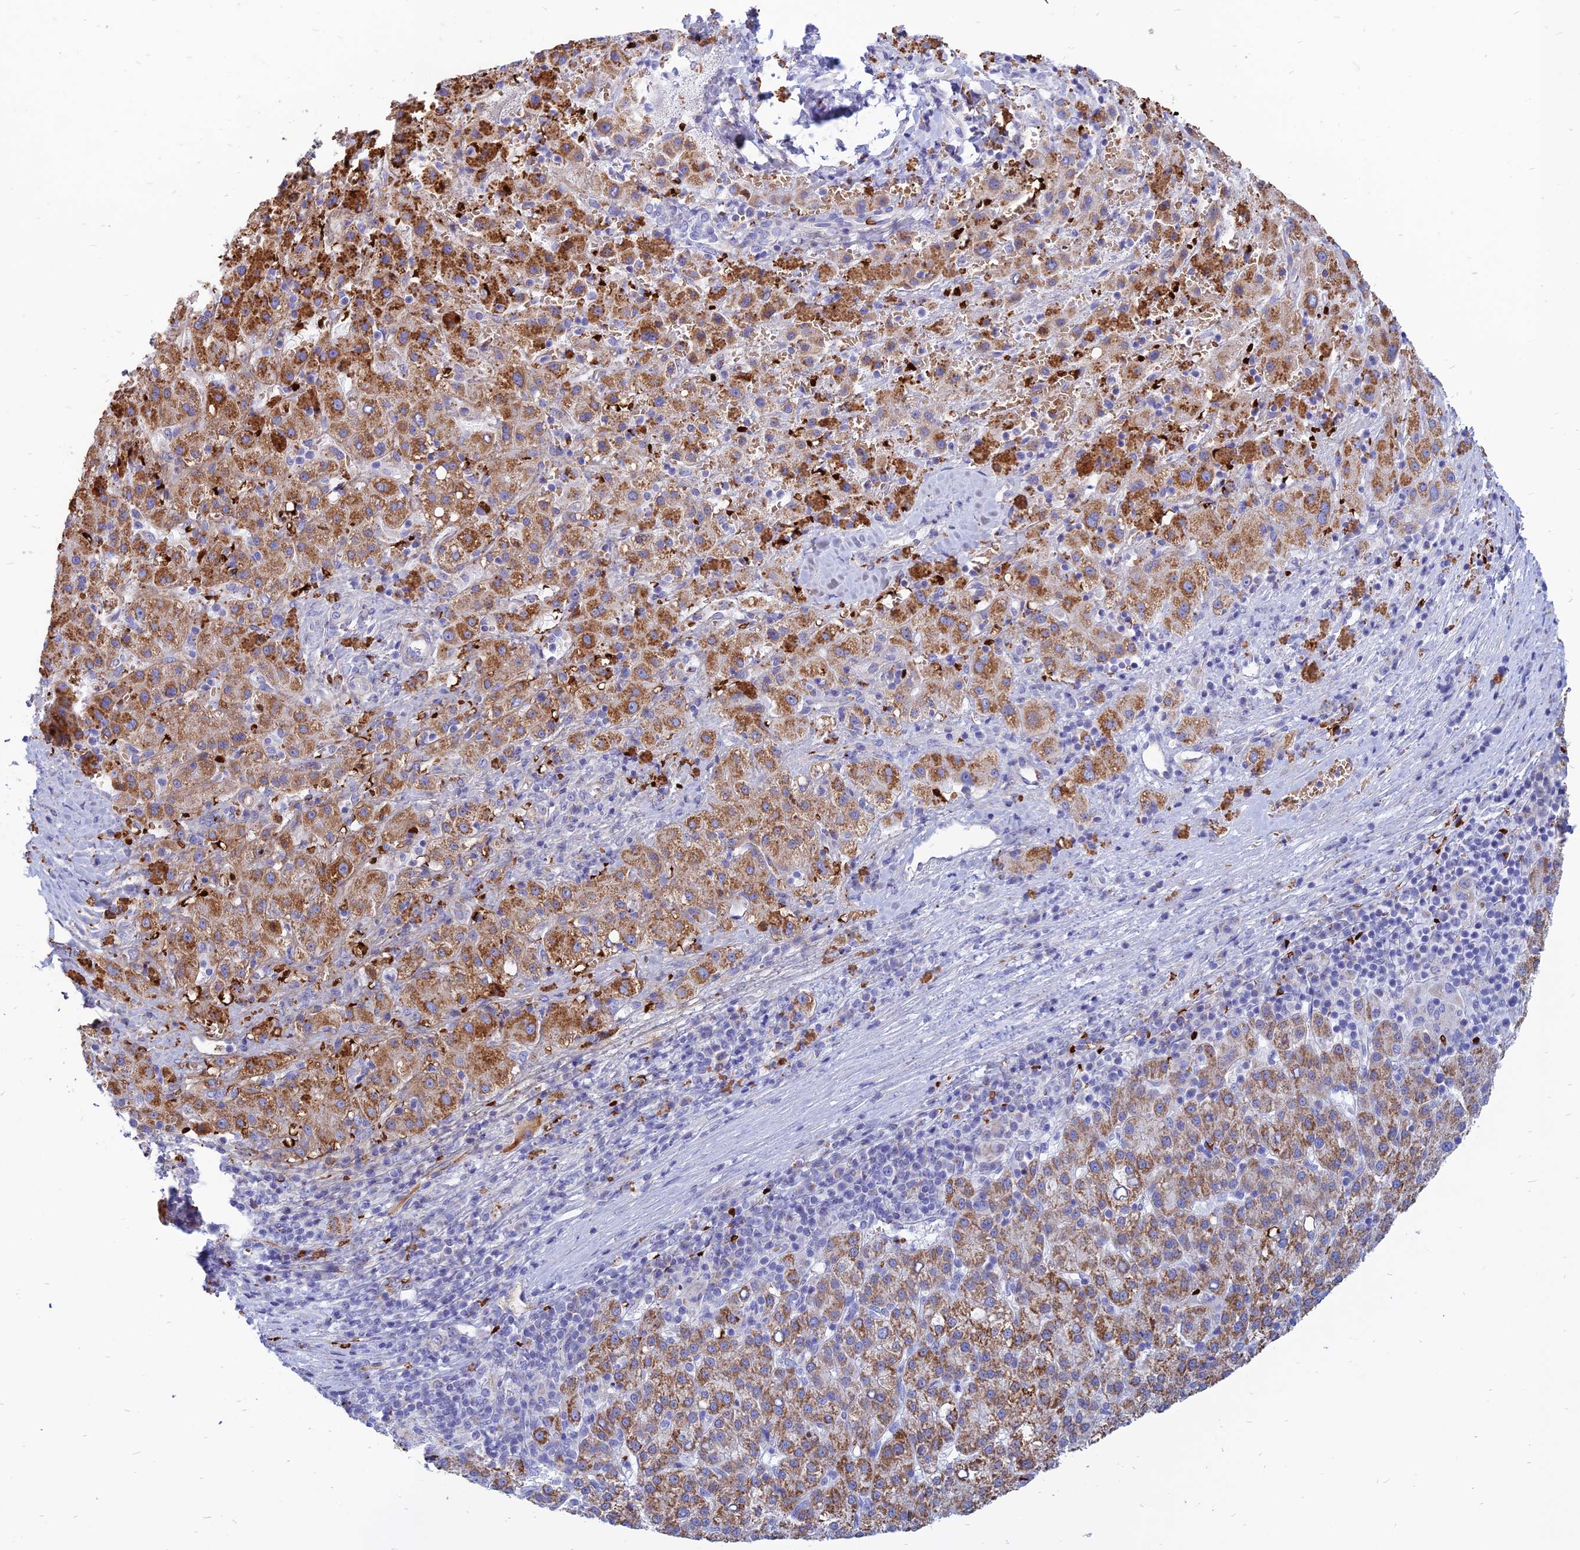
{"staining": {"intensity": "strong", "quantity": ">75%", "location": "cytoplasmic/membranous"}, "tissue": "liver cancer", "cell_type": "Tumor cells", "image_type": "cancer", "snomed": [{"axis": "morphology", "description": "Carcinoma, Hepatocellular, NOS"}, {"axis": "topography", "description": "Liver"}], "caption": "Strong cytoplasmic/membranous expression is seen in approximately >75% of tumor cells in liver cancer.", "gene": "HHAT", "patient": {"sex": "female", "age": 58}}